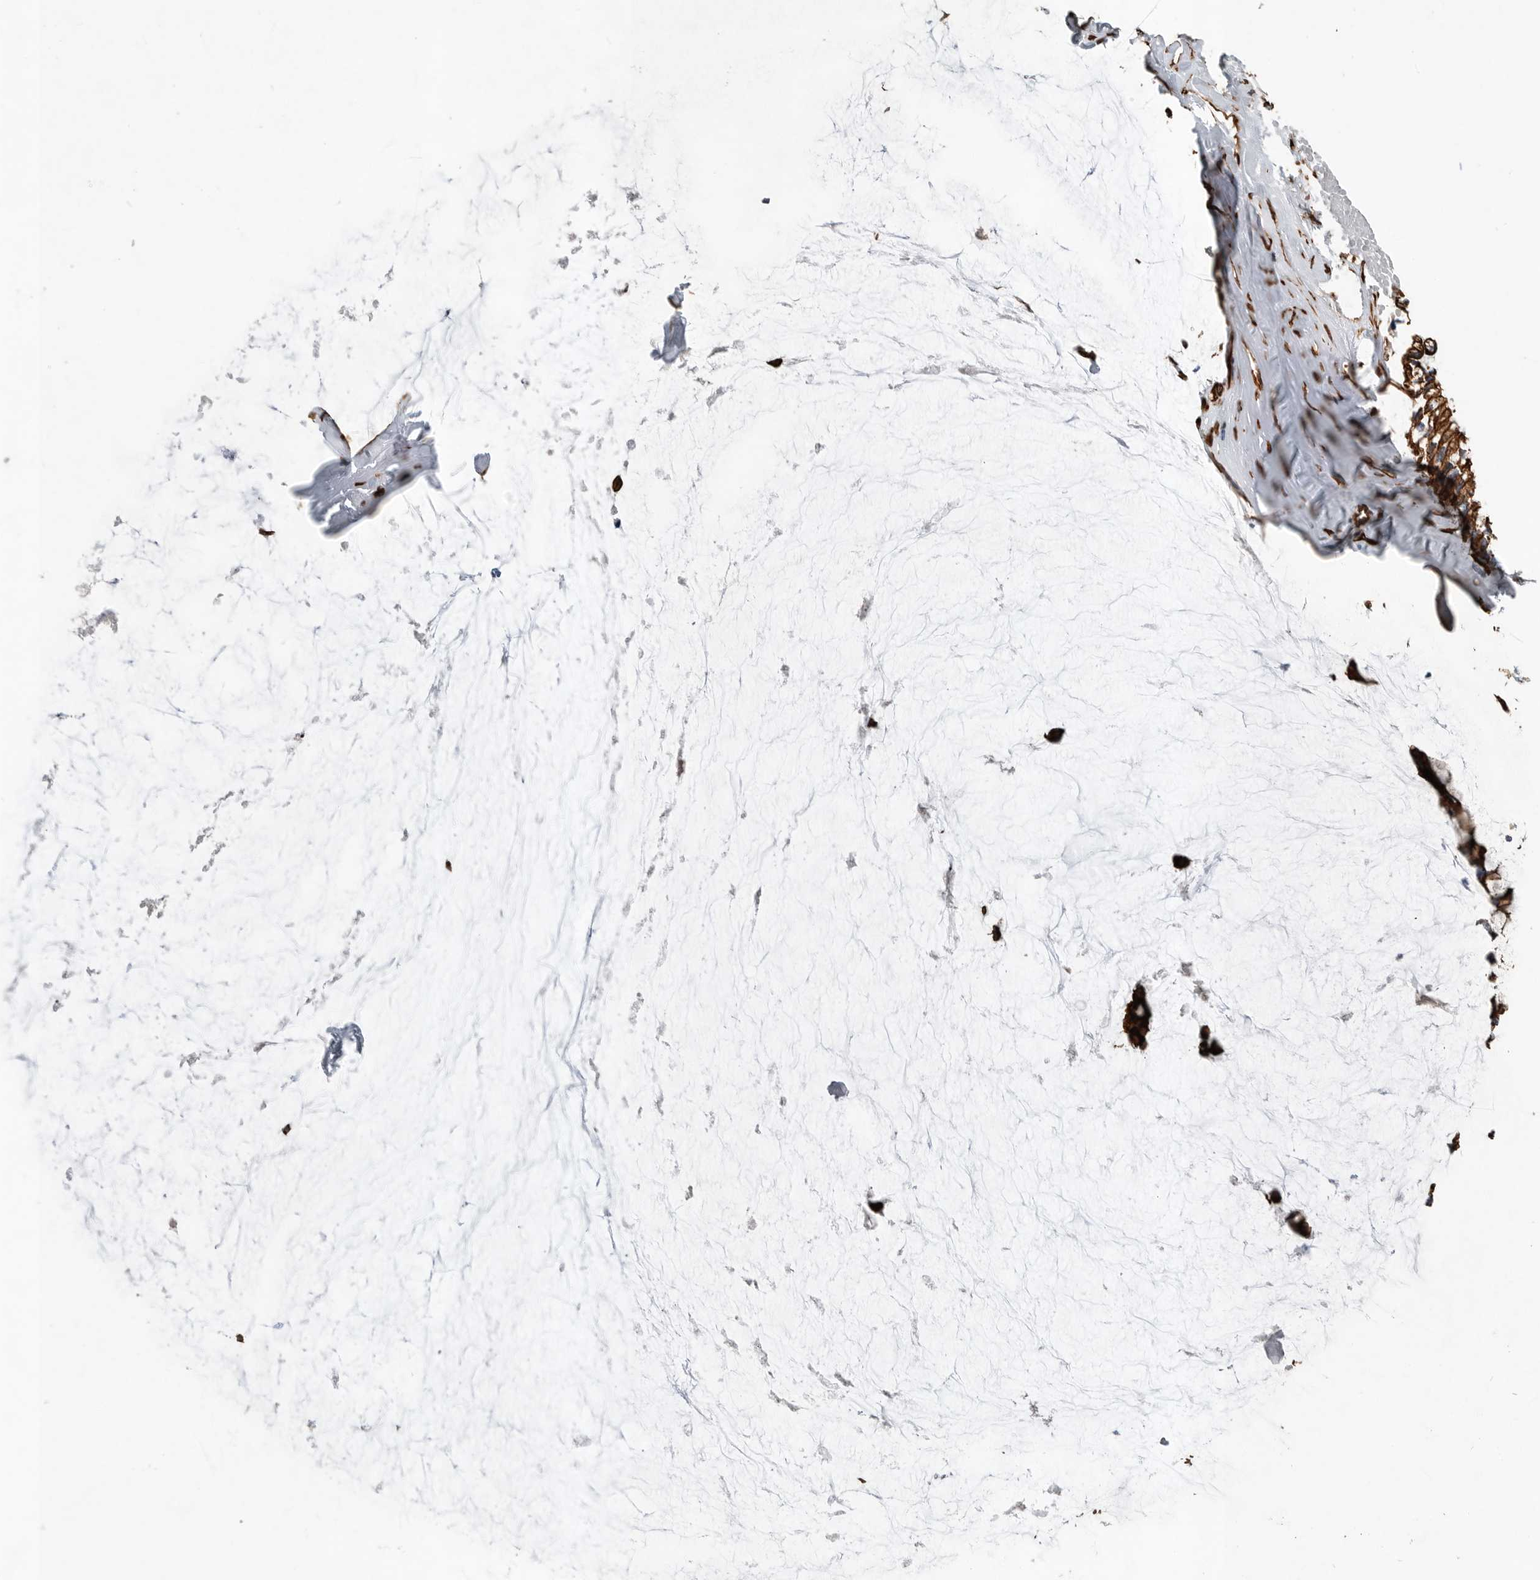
{"staining": {"intensity": "strong", "quantity": ">75%", "location": "cytoplasmic/membranous"}, "tissue": "ovarian cancer", "cell_type": "Tumor cells", "image_type": "cancer", "snomed": [{"axis": "morphology", "description": "Cystadenocarcinoma, mucinous, NOS"}, {"axis": "topography", "description": "Ovary"}], "caption": "Protein expression analysis of ovarian cancer exhibits strong cytoplasmic/membranous staining in approximately >75% of tumor cells.", "gene": "PLEC", "patient": {"sex": "female", "age": 39}}